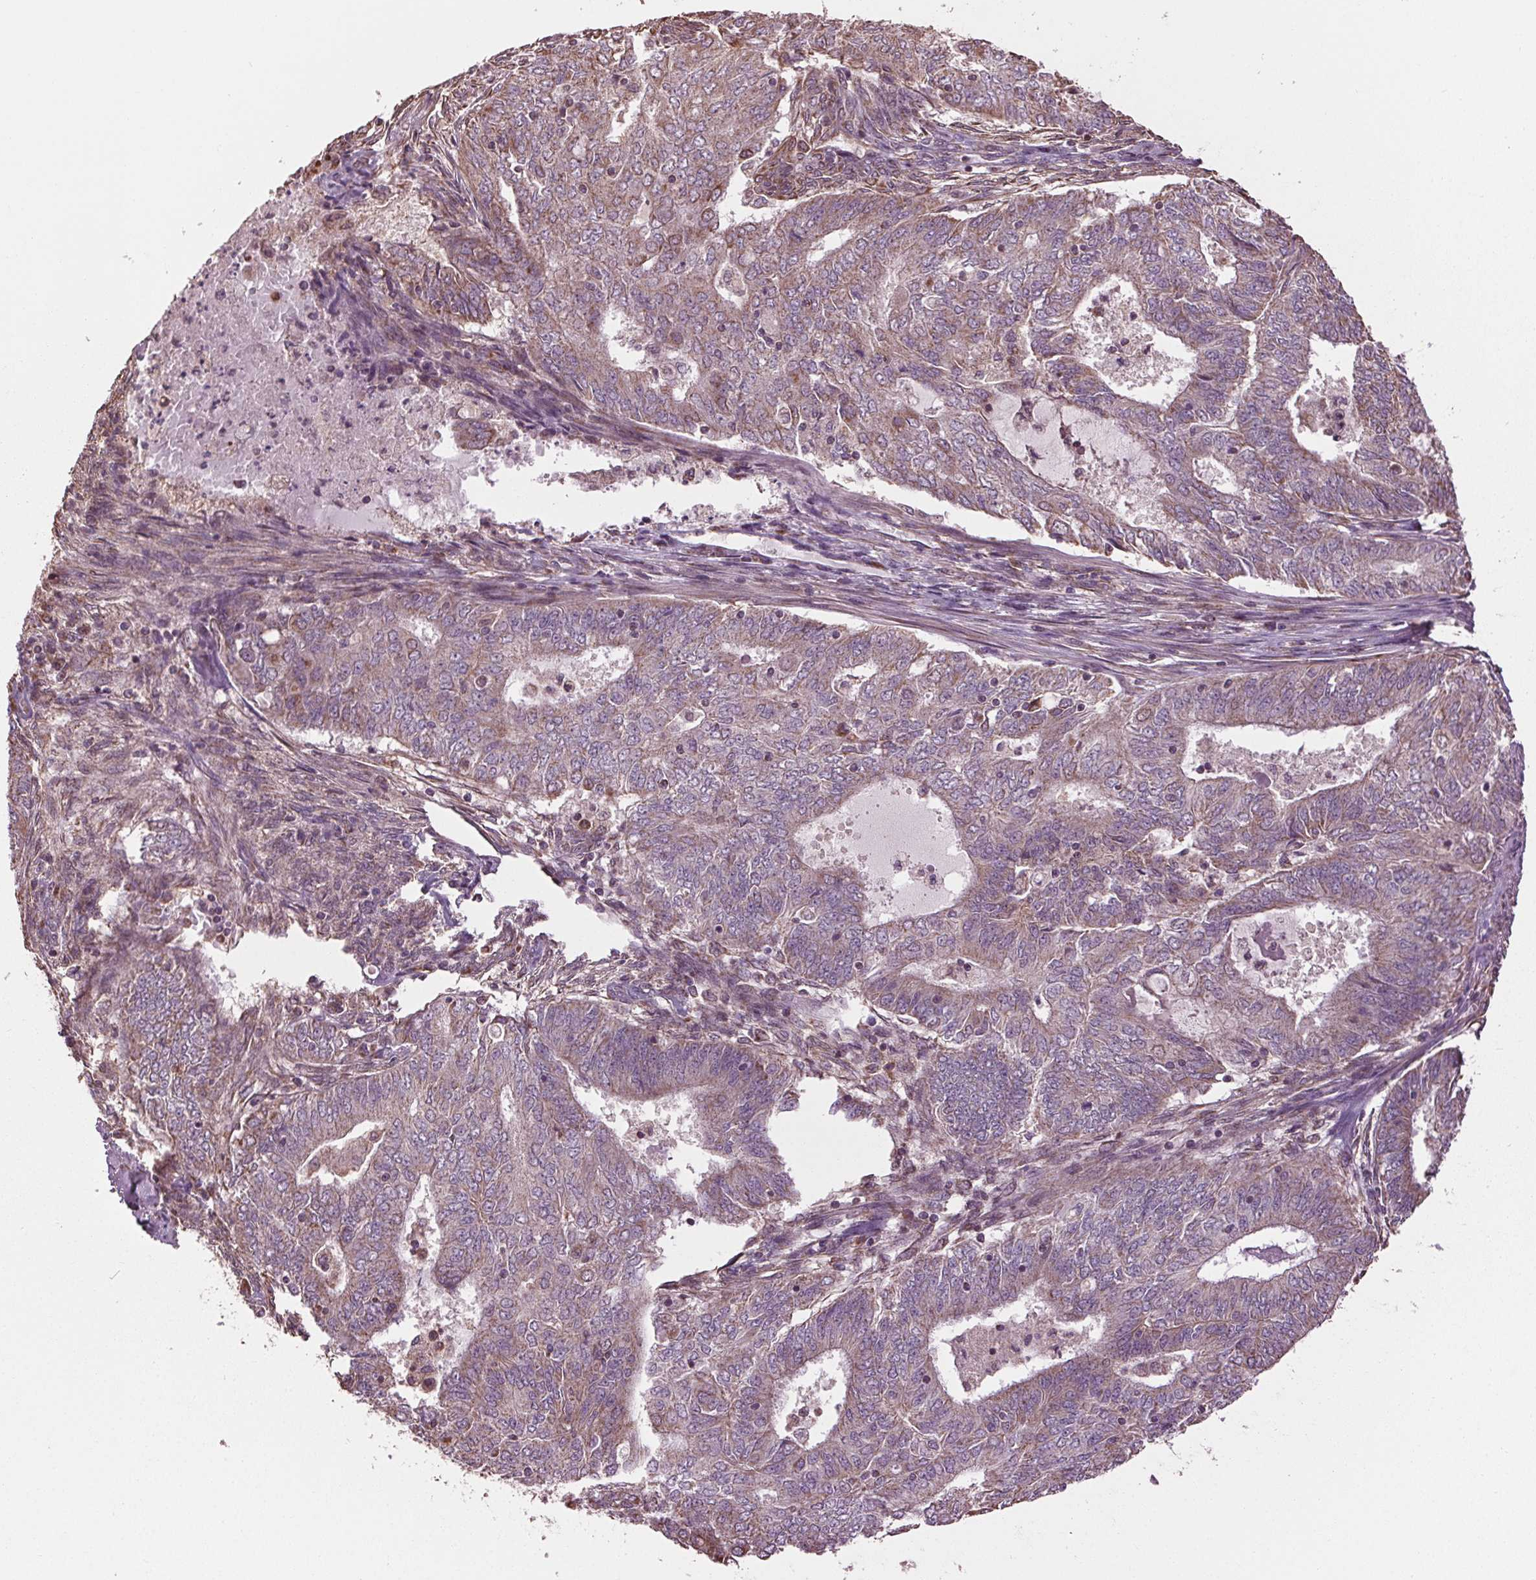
{"staining": {"intensity": "weak", "quantity": "25%-75%", "location": "cytoplasmic/membranous"}, "tissue": "endometrial cancer", "cell_type": "Tumor cells", "image_type": "cancer", "snomed": [{"axis": "morphology", "description": "Adenocarcinoma, NOS"}, {"axis": "topography", "description": "Endometrium"}], "caption": "Immunohistochemistry photomicrograph of adenocarcinoma (endometrial) stained for a protein (brown), which demonstrates low levels of weak cytoplasmic/membranous staining in about 25%-75% of tumor cells.", "gene": "RNPEP", "patient": {"sex": "female", "age": 62}}